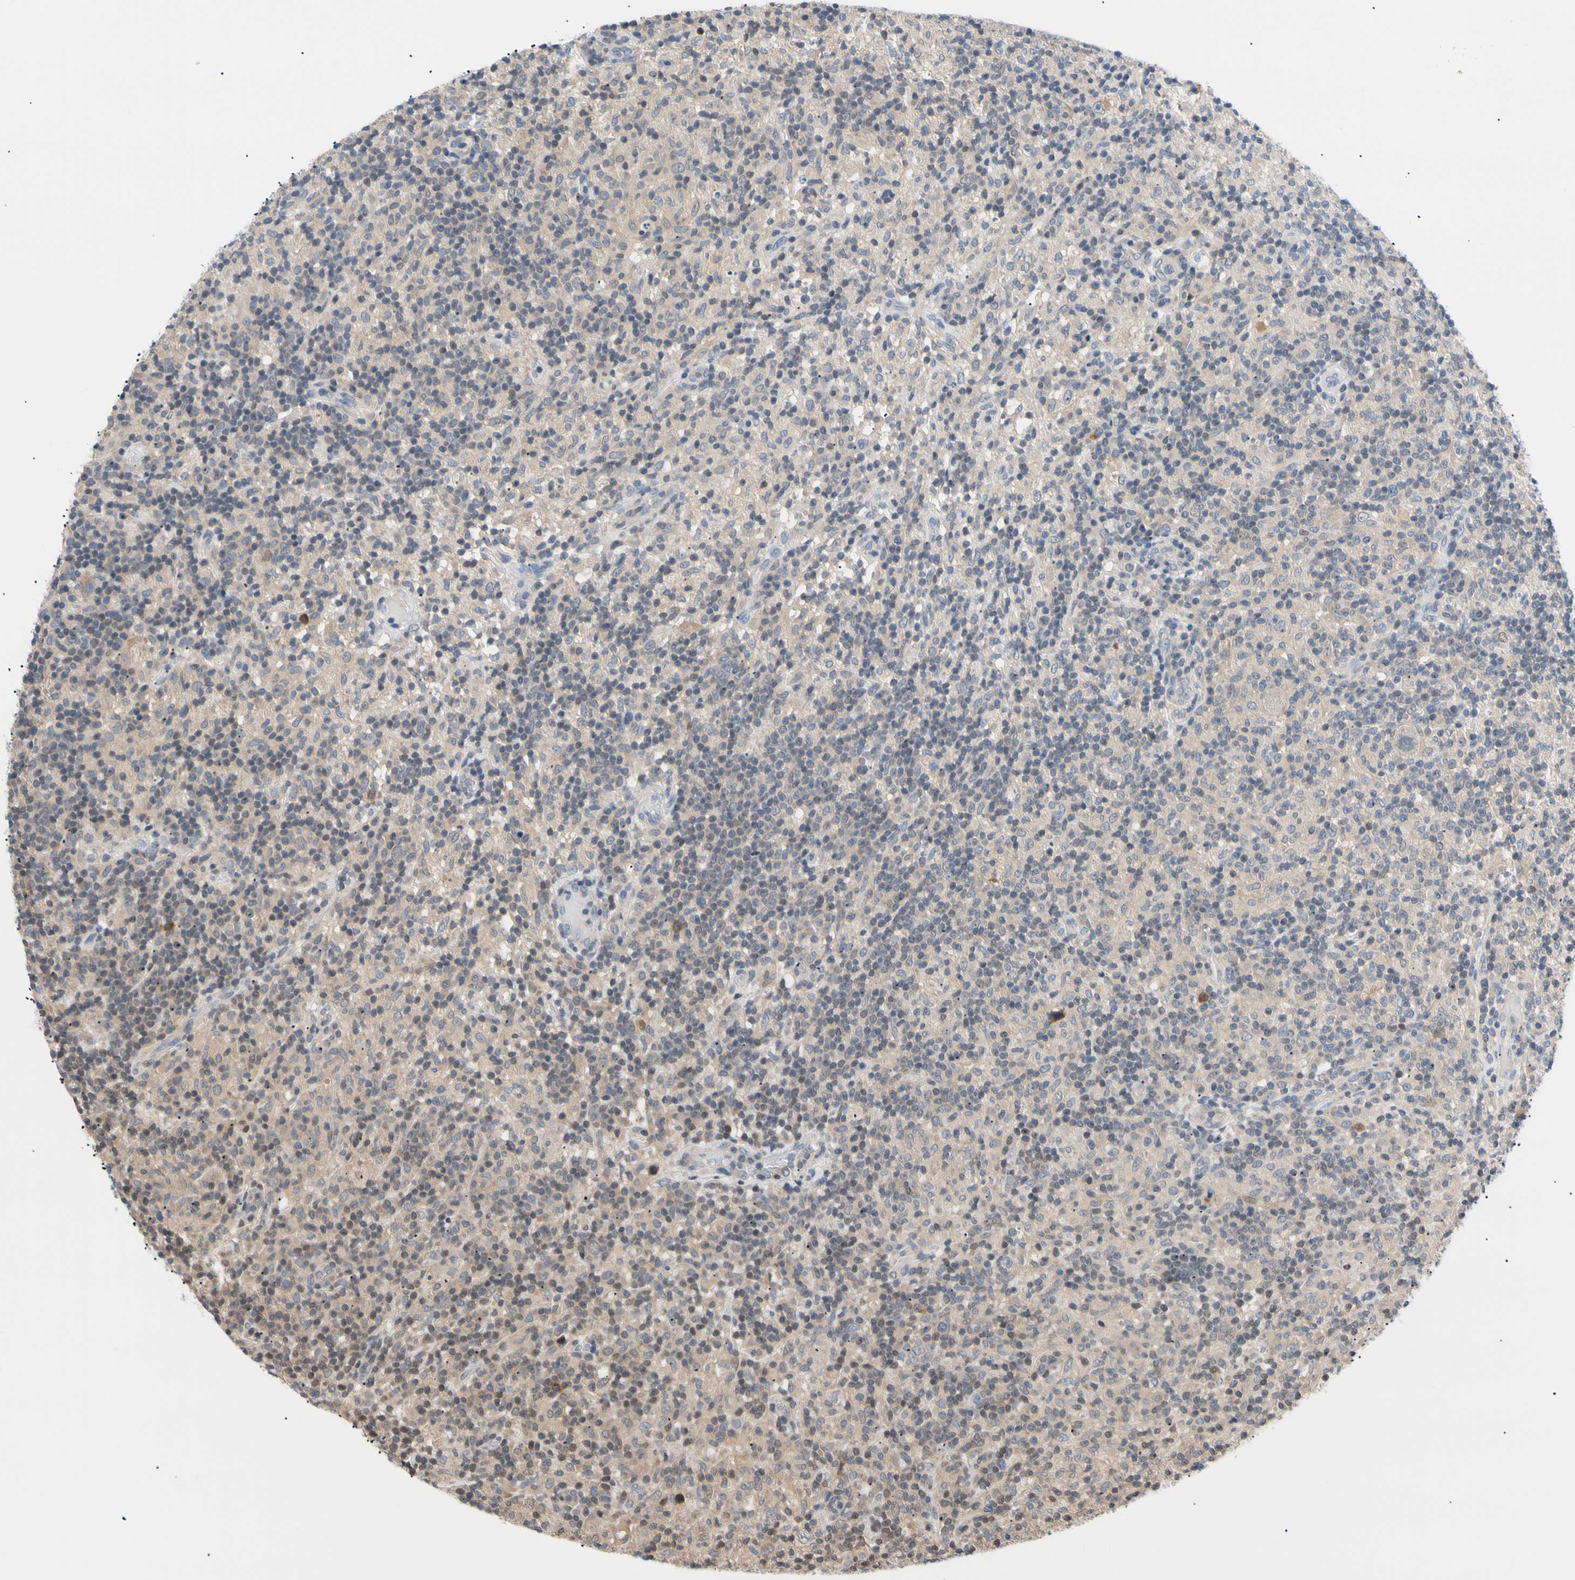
{"staining": {"intensity": "weak", "quantity": "<25%", "location": "cytoplasmic/membranous"}, "tissue": "lymphoma", "cell_type": "Tumor cells", "image_type": "cancer", "snomed": [{"axis": "morphology", "description": "Hodgkin's disease, NOS"}, {"axis": "topography", "description": "Lymph node"}], "caption": "DAB immunohistochemical staining of human Hodgkin's disease exhibits no significant positivity in tumor cells.", "gene": "SEC23B", "patient": {"sex": "male", "age": 70}}